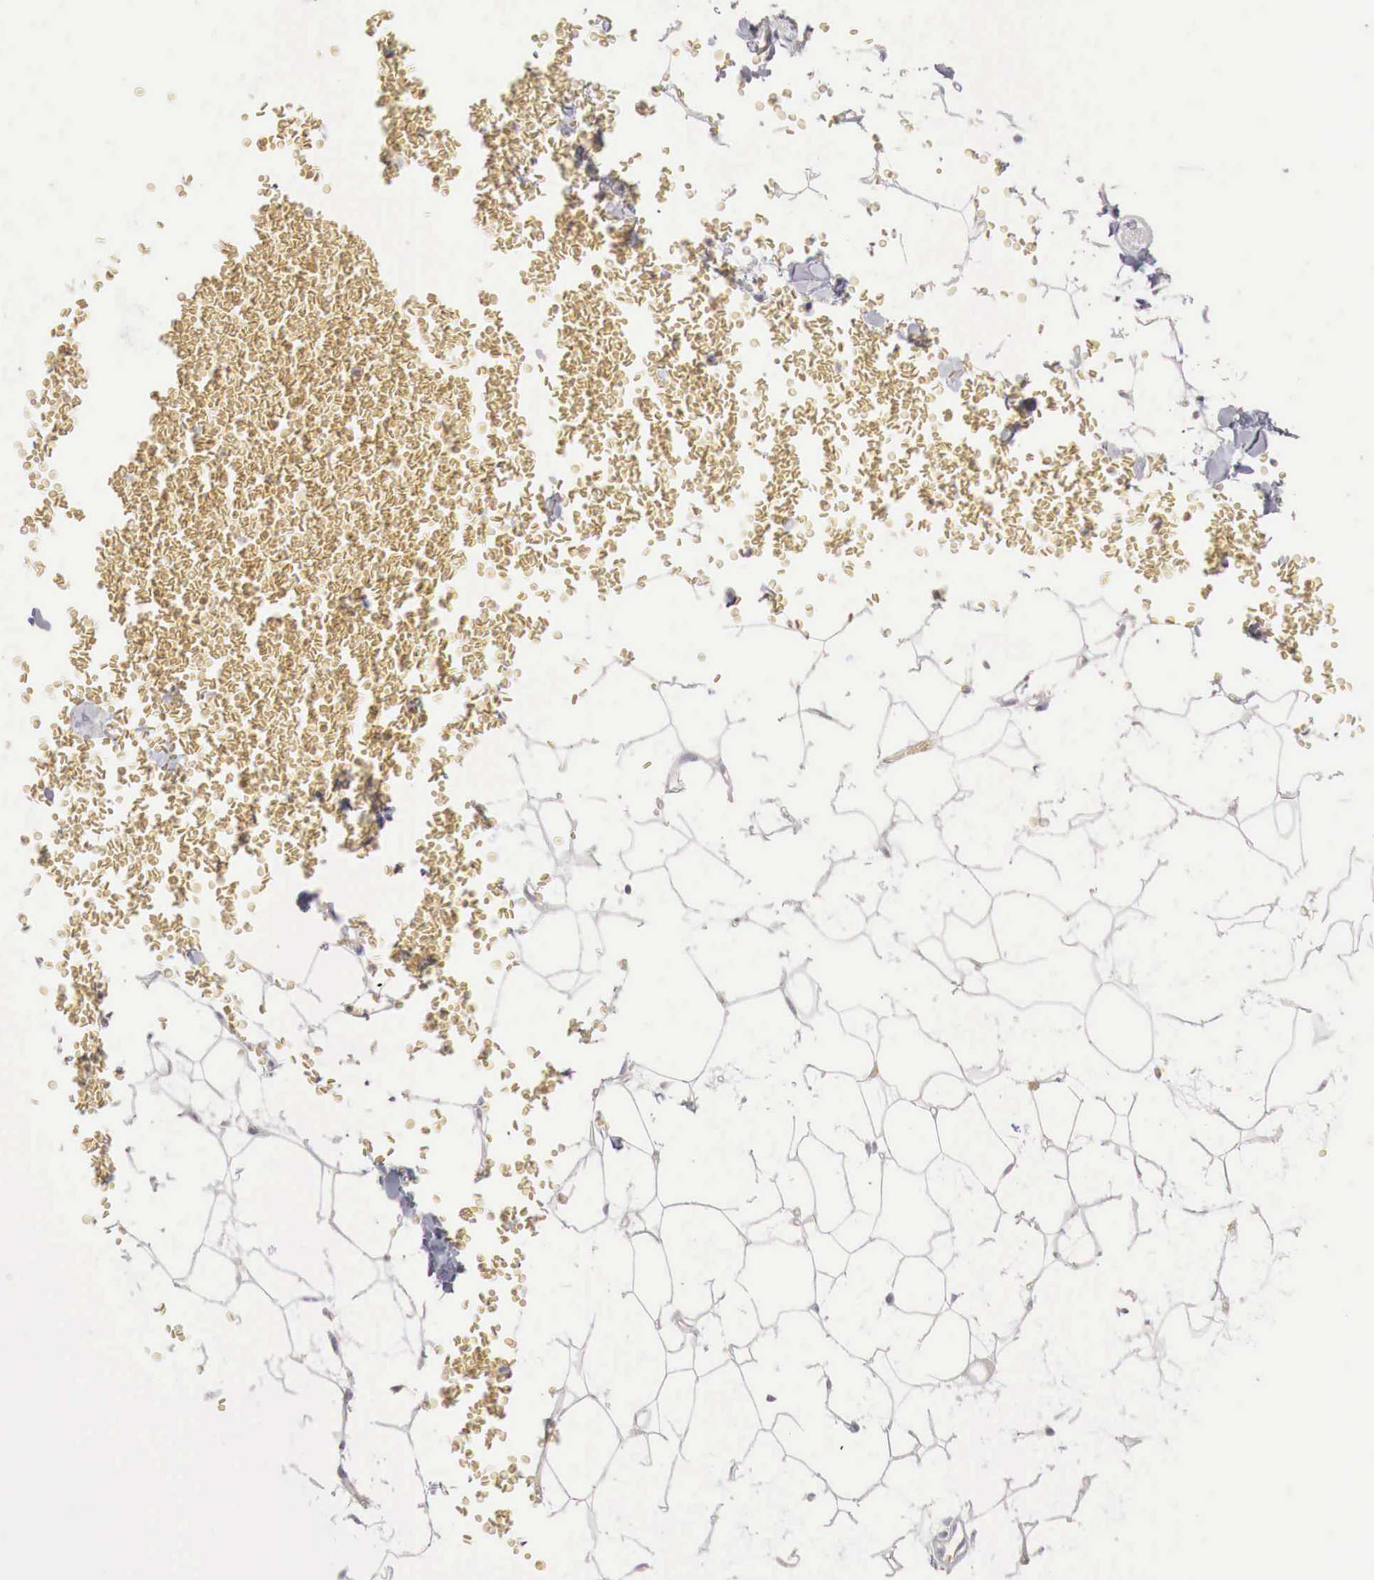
{"staining": {"intensity": "negative", "quantity": "none", "location": "none"}, "tissue": "adipose tissue", "cell_type": "Adipocytes", "image_type": "normal", "snomed": [{"axis": "morphology", "description": "Normal tissue, NOS"}, {"axis": "morphology", "description": "Inflammation, NOS"}, {"axis": "topography", "description": "Lymph node"}, {"axis": "topography", "description": "Peripheral nerve tissue"}], "caption": "Immunohistochemistry of unremarkable adipose tissue shows no staining in adipocytes.", "gene": "GATA1", "patient": {"sex": "male", "age": 52}}